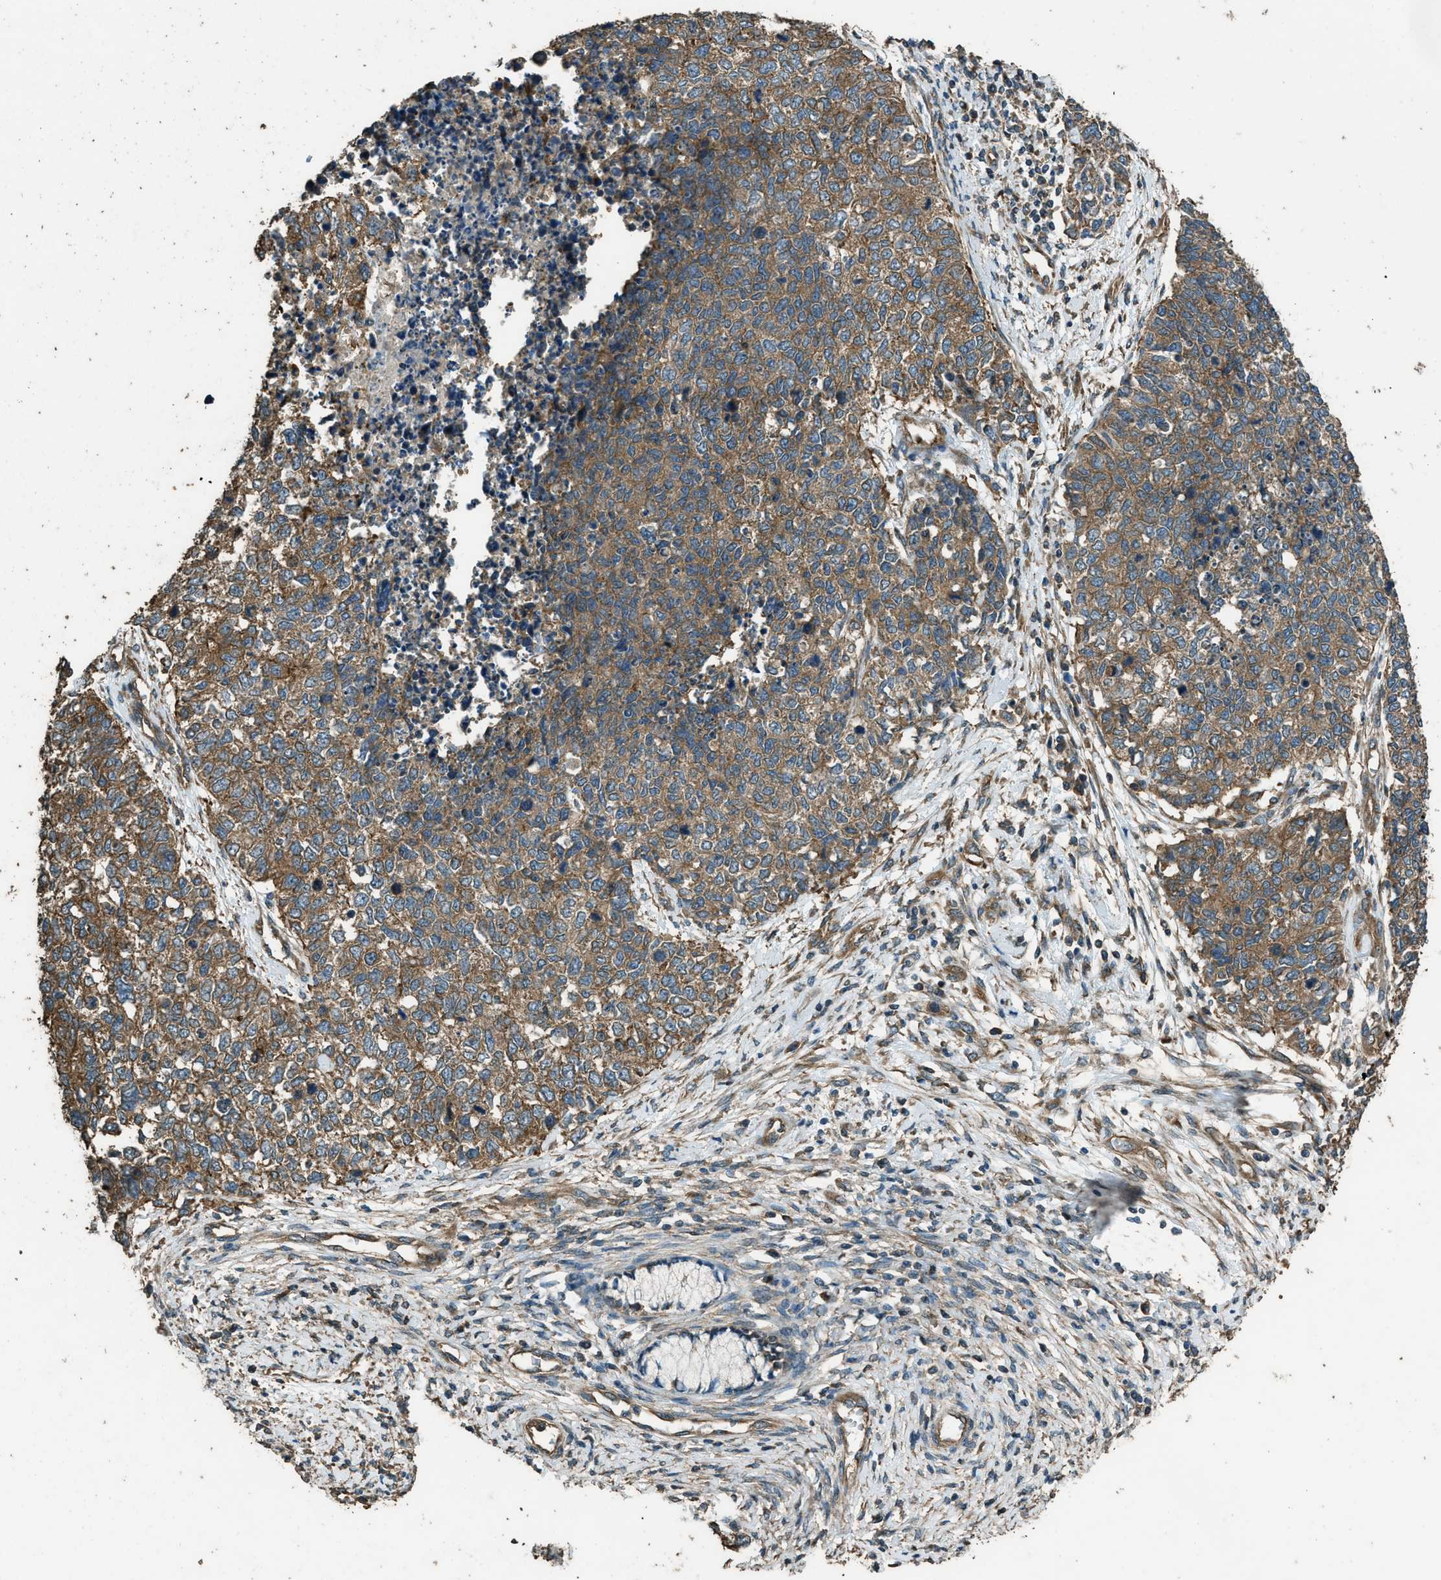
{"staining": {"intensity": "moderate", "quantity": ">75%", "location": "cytoplasmic/membranous"}, "tissue": "cervical cancer", "cell_type": "Tumor cells", "image_type": "cancer", "snomed": [{"axis": "morphology", "description": "Squamous cell carcinoma, NOS"}, {"axis": "topography", "description": "Cervix"}], "caption": "A medium amount of moderate cytoplasmic/membranous staining is seen in approximately >75% of tumor cells in cervical cancer (squamous cell carcinoma) tissue.", "gene": "MARS1", "patient": {"sex": "female", "age": 63}}